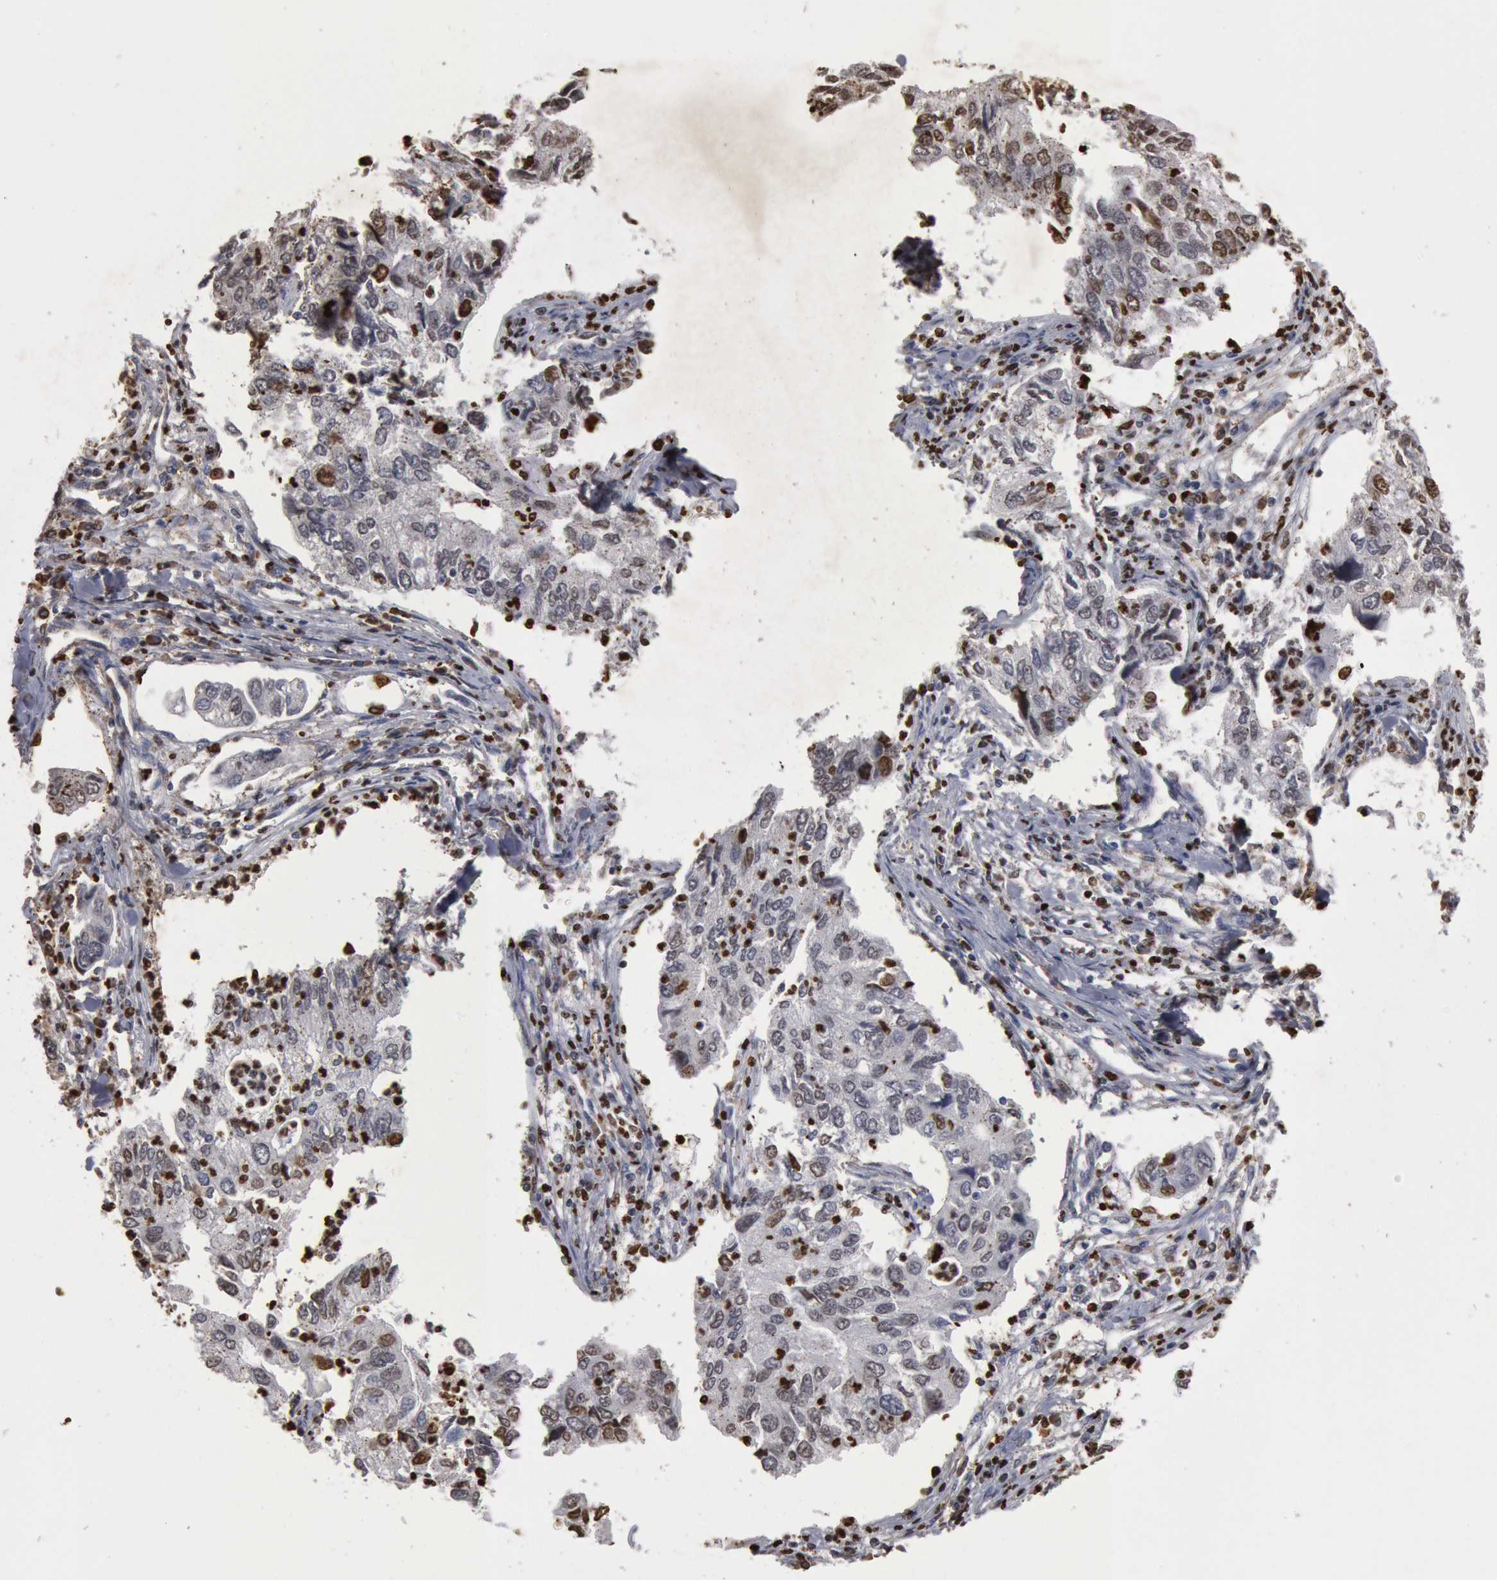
{"staining": {"intensity": "weak", "quantity": "<25%", "location": "cytoplasmic/membranous,nuclear"}, "tissue": "lung cancer", "cell_type": "Tumor cells", "image_type": "cancer", "snomed": [{"axis": "morphology", "description": "Adenocarcinoma, NOS"}, {"axis": "topography", "description": "Lung"}], "caption": "Tumor cells are negative for brown protein staining in lung adenocarcinoma. (DAB immunohistochemistry (IHC) with hematoxylin counter stain).", "gene": "FOXA2", "patient": {"sex": "male", "age": 48}}